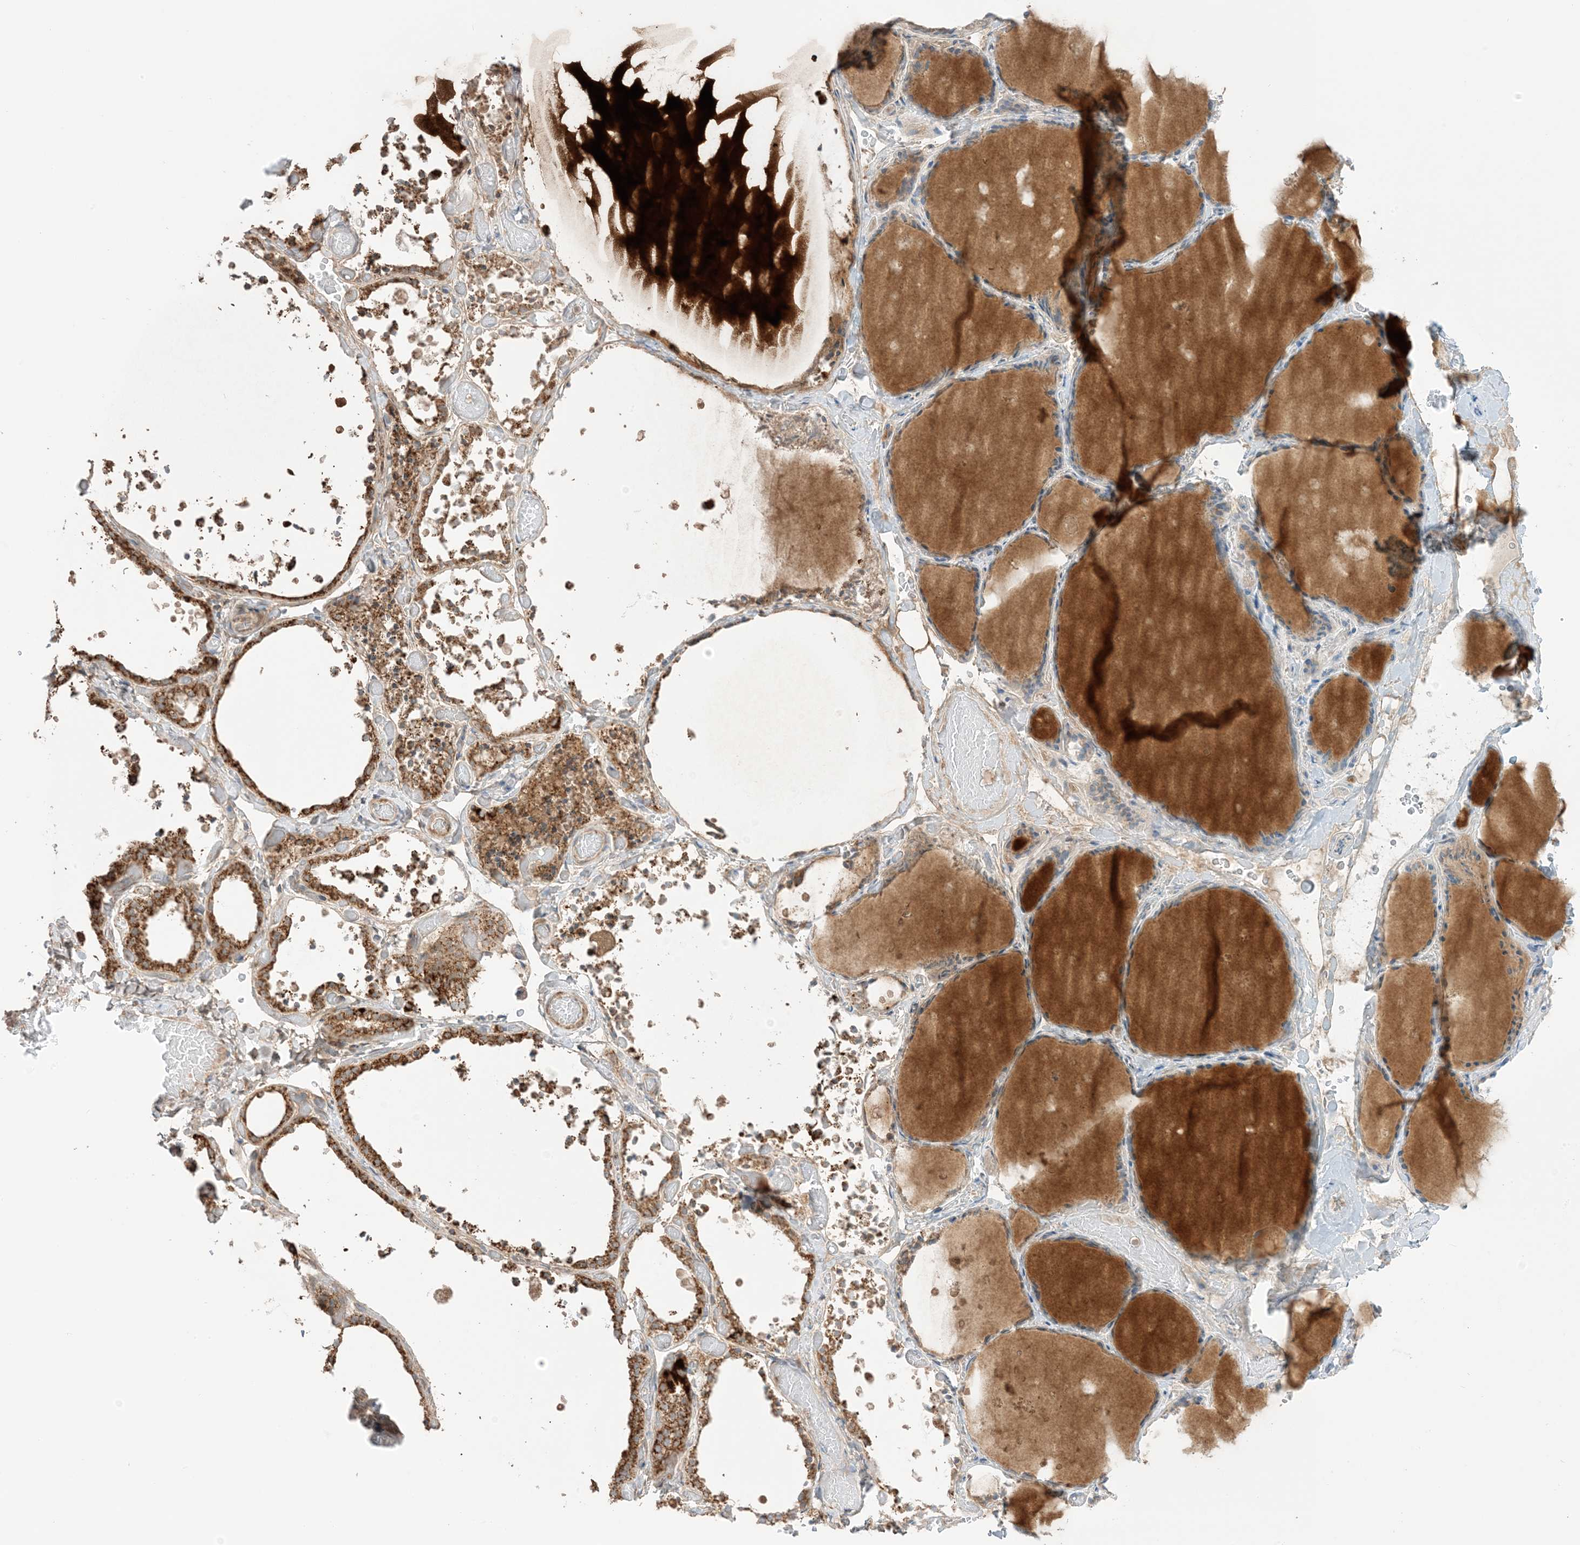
{"staining": {"intensity": "strong", "quantity": ">75%", "location": "cytoplasmic/membranous"}, "tissue": "thyroid gland", "cell_type": "Glandular cells", "image_type": "normal", "snomed": [{"axis": "morphology", "description": "Normal tissue, NOS"}, {"axis": "topography", "description": "Thyroid gland"}], "caption": "Strong cytoplasmic/membranous positivity for a protein is identified in approximately >75% of glandular cells of benign thyroid gland using immunohistochemistry (IHC).", "gene": "N4BP3", "patient": {"sex": "female", "age": 44}}